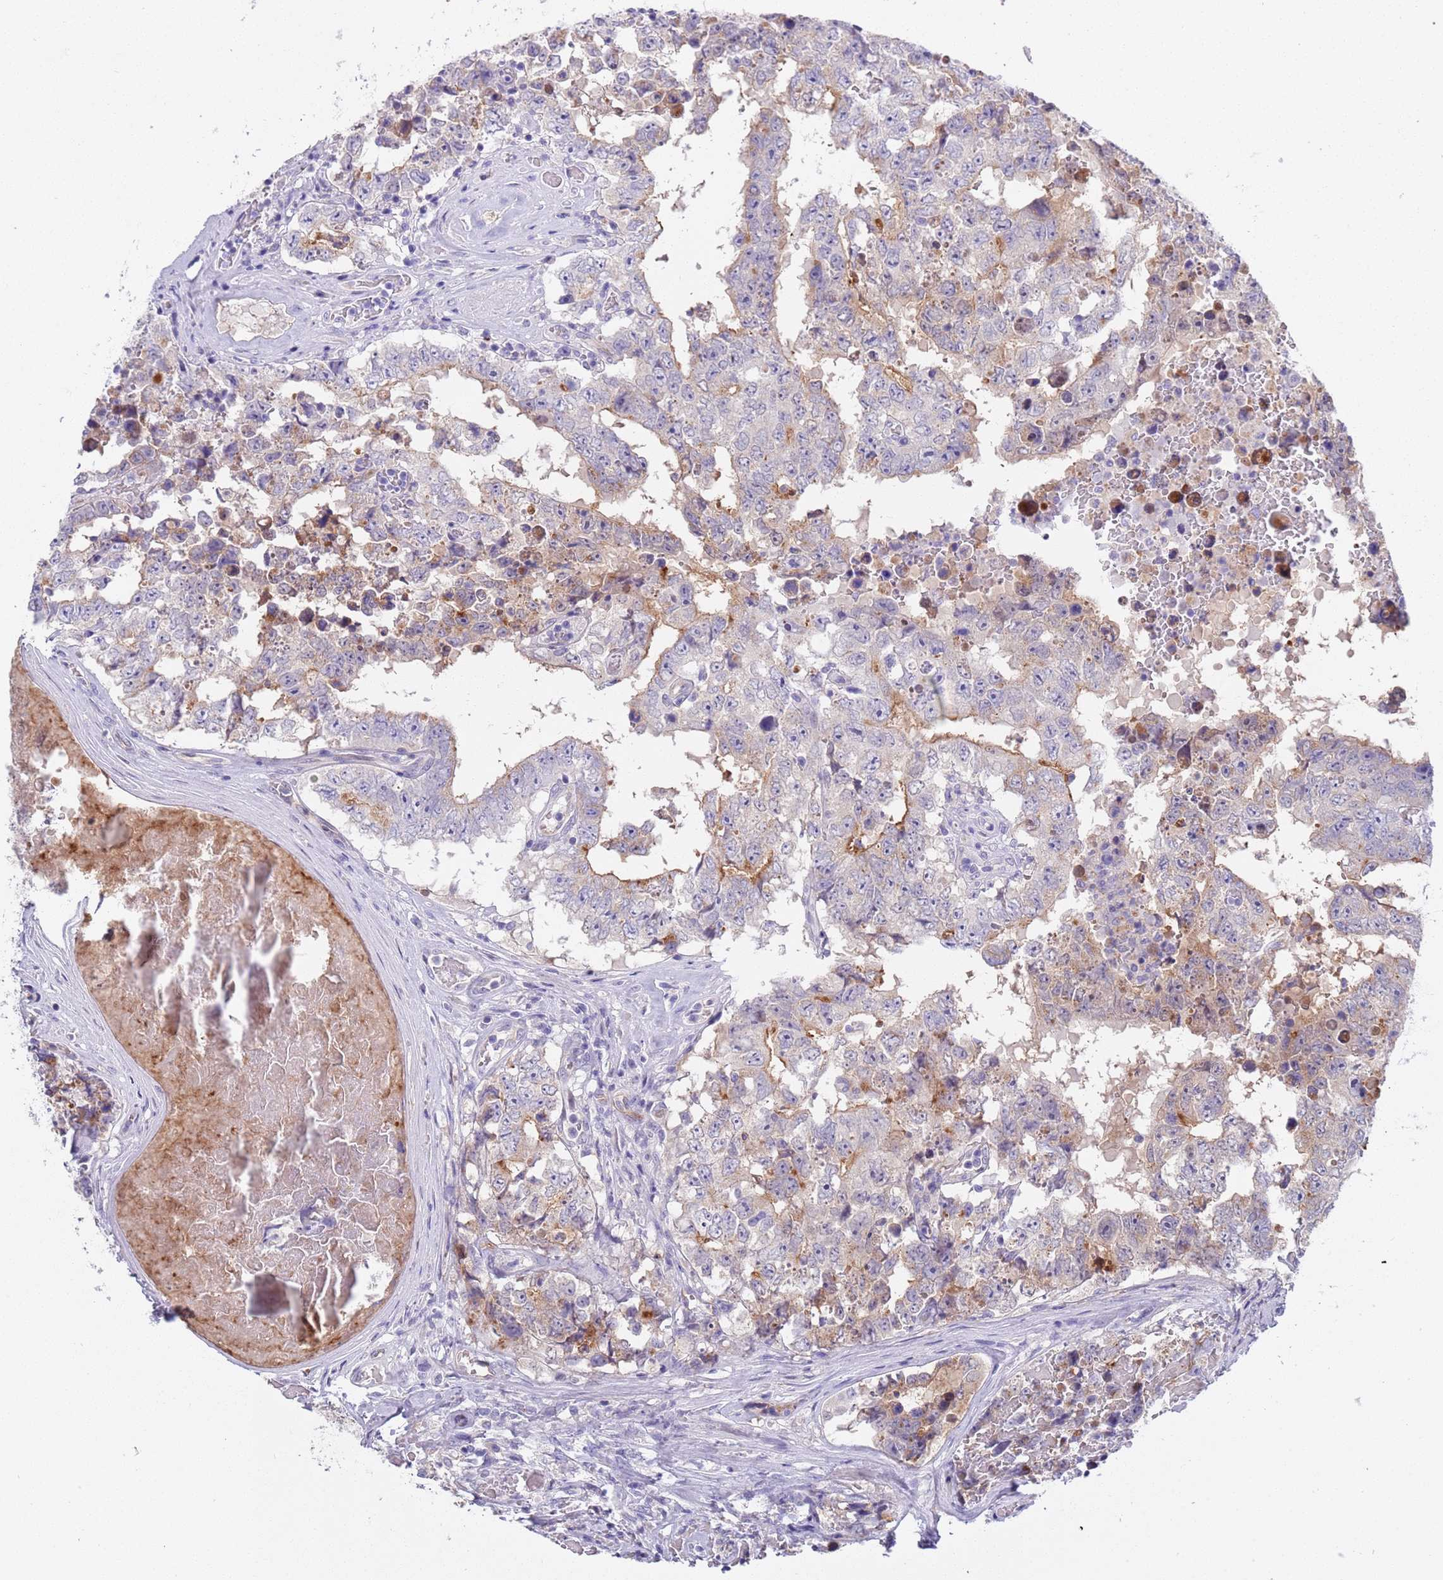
{"staining": {"intensity": "moderate", "quantity": "<25%", "location": "cytoplasmic/membranous"}, "tissue": "testis cancer", "cell_type": "Tumor cells", "image_type": "cancer", "snomed": [{"axis": "morphology", "description": "Normal tissue, NOS"}, {"axis": "morphology", "description": "Carcinoma, Embryonal, NOS"}, {"axis": "topography", "description": "Testis"}, {"axis": "topography", "description": "Epididymis"}], "caption": "Protein analysis of testis embryonal carcinoma tissue shows moderate cytoplasmic/membranous positivity in about <25% of tumor cells.", "gene": "BRMS1L", "patient": {"sex": "male", "age": 25}}